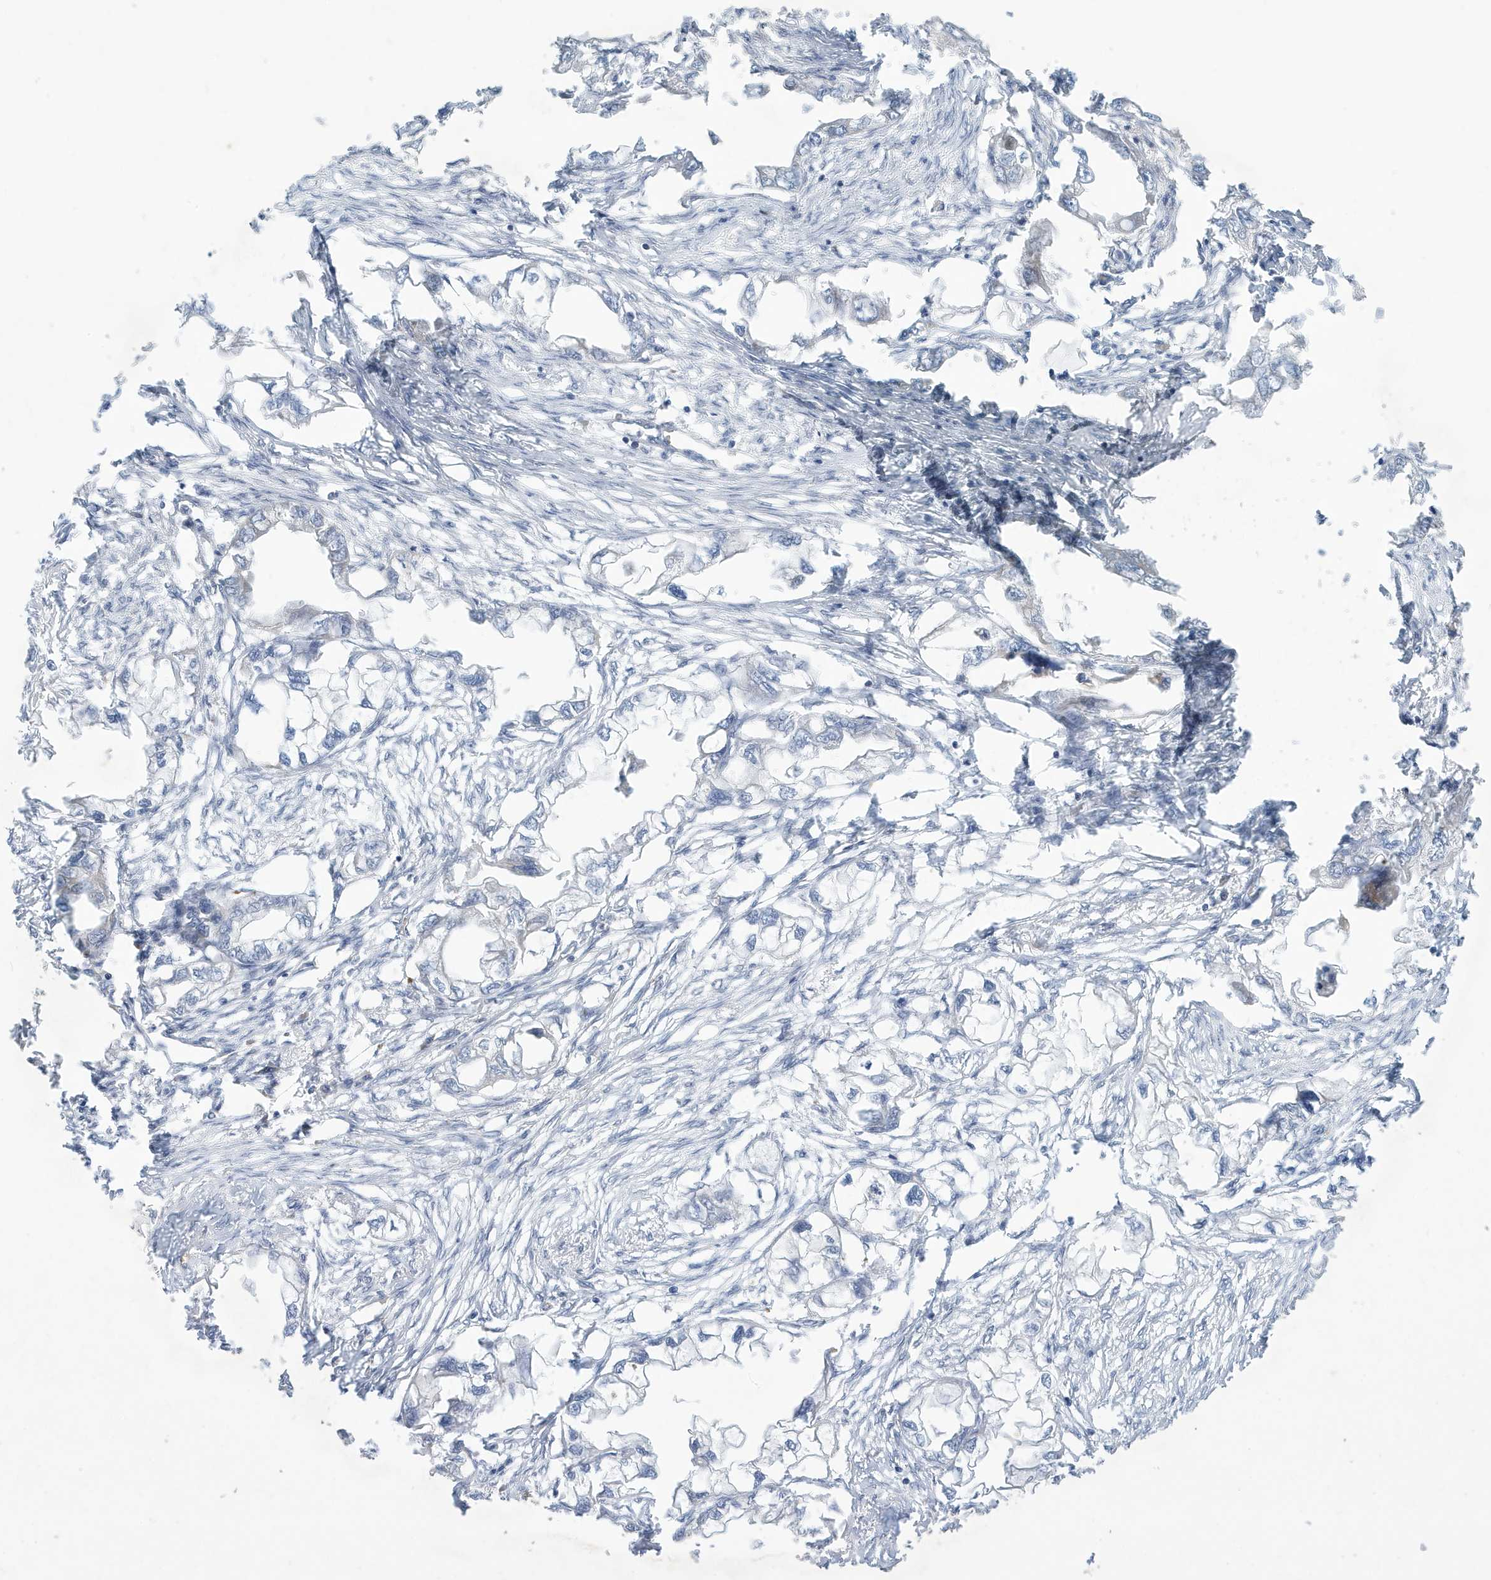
{"staining": {"intensity": "negative", "quantity": "none", "location": "none"}, "tissue": "endometrial cancer", "cell_type": "Tumor cells", "image_type": "cancer", "snomed": [{"axis": "morphology", "description": "Adenocarcinoma, NOS"}, {"axis": "morphology", "description": "Adenocarcinoma, metastatic, NOS"}, {"axis": "topography", "description": "Adipose tissue"}, {"axis": "topography", "description": "Endometrium"}], "caption": "Immunohistochemical staining of human endometrial cancer (adenocarcinoma) exhibits no significant staining in tumor cells. (Stains: DAB (3,3'-diaminobenzidine) immunohistochemistry with hematoxylin counter stain, Microscopy: brightfield microscopy at high magnification).", "gene": "NCOA7", "patient": {"sex": "female", "age": 67}}